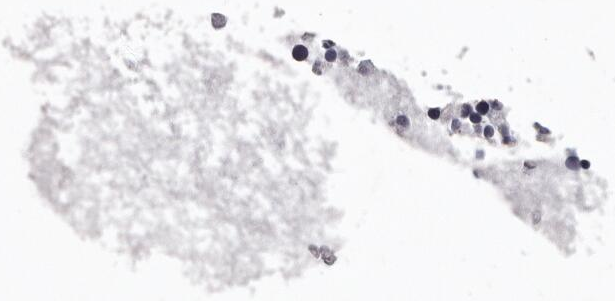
{"staining": {"intensity": "negative", "quantity": "none", "location": "none"}, "tissue": "bone marrow", "cell_type": "Hematopoietic cells", "image_type": "normal", "snomed": [{"axis": "morphology", "description": "Normal tissue, NOS"}, {"axis": "morphology", "description": "Inflammation, NOS"}, {"axis": "topography", "description": "Bone marrow"}], "caption": "The photomicrograph shows no staining of hematopoietic cells in unremarkable bone marrow. (DAB (3,3'-diaminobenzidine) immunohistochemistry (IHC) with hematoxylin counter stain).", "gene": "SULT1E1", "patient": {"sex": "female", "age": 45}}